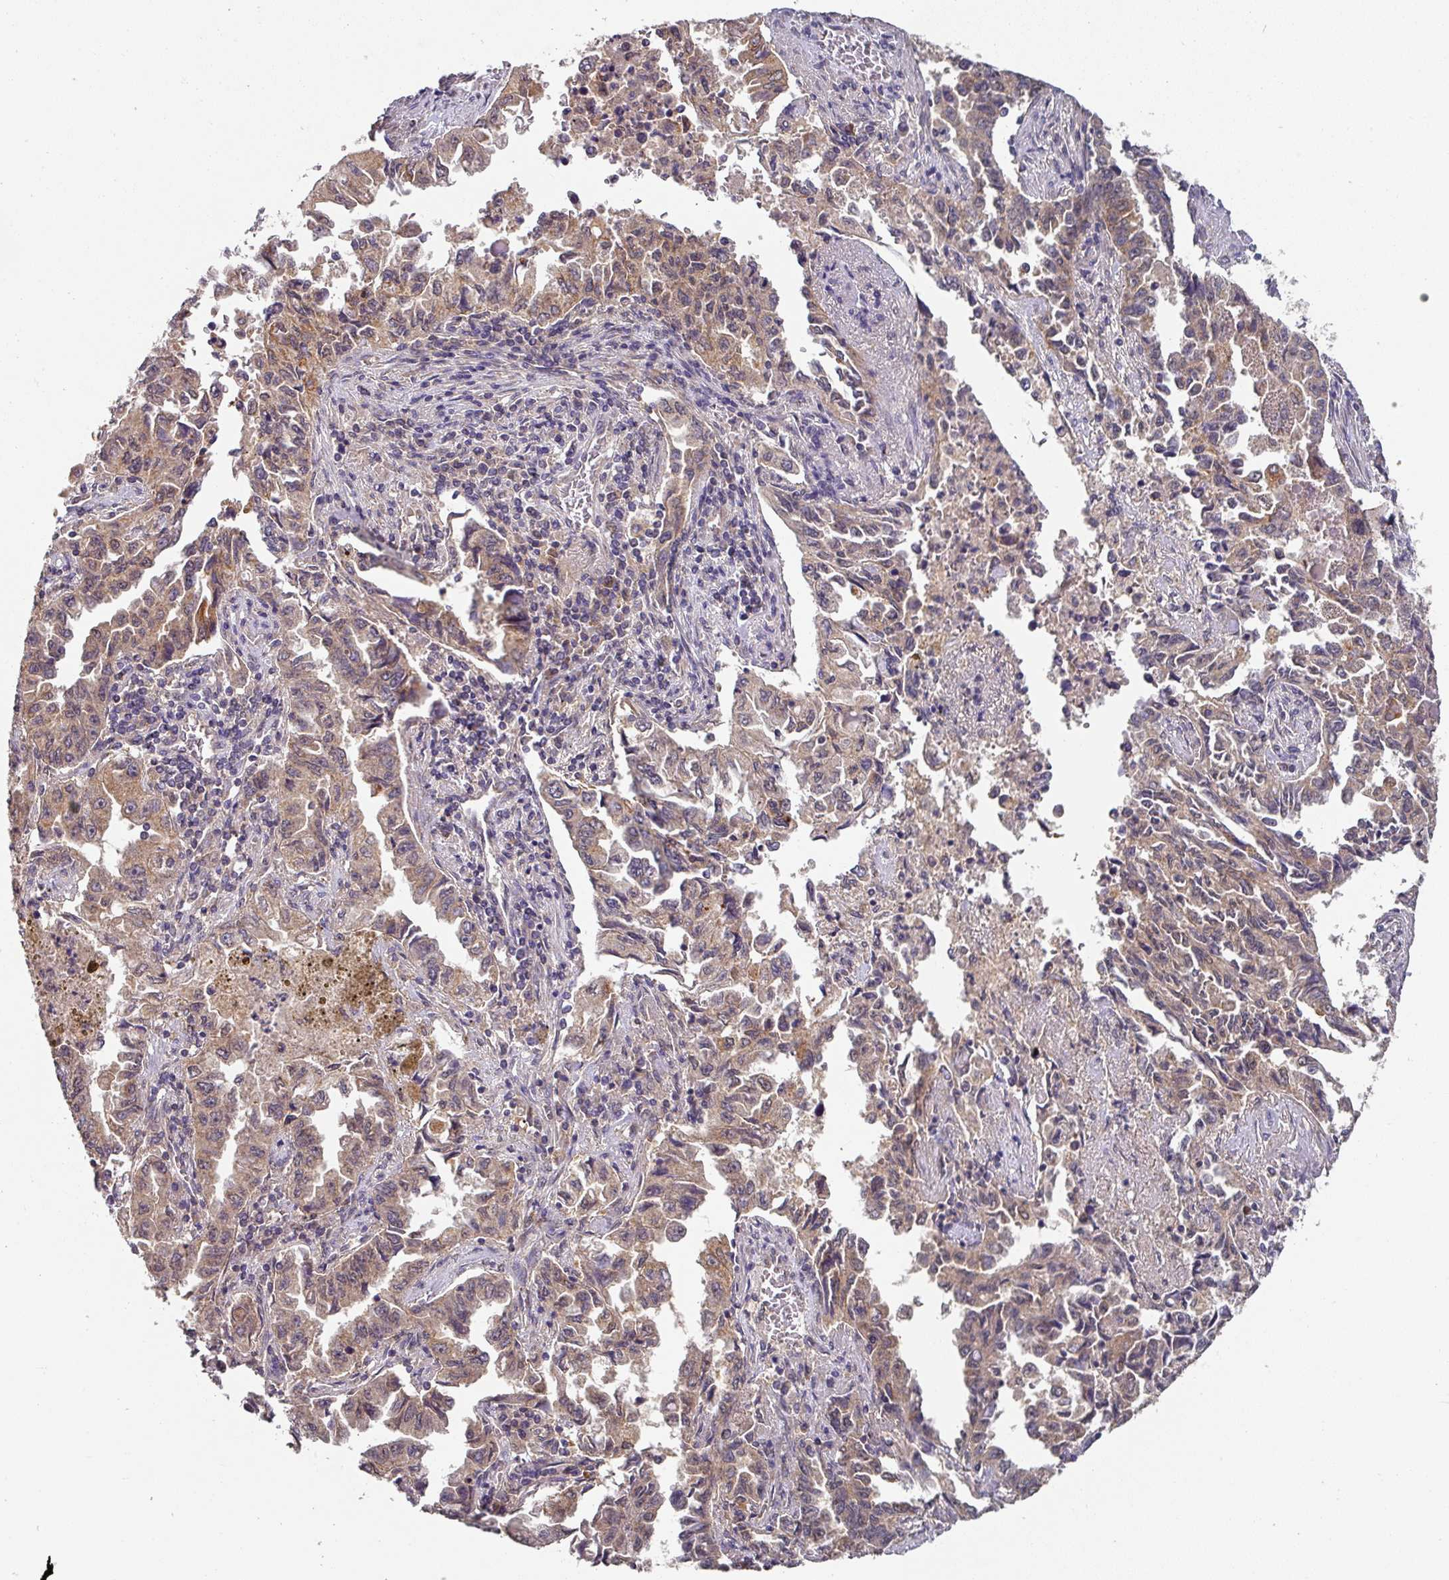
{"staining": {"intensity": "moderate", "quantity": ">75%", "location": "cytoplasmic/membranous,nuclear"}, "tissue": "lung cancer", "cell_type": "Tumor cells", "image_type": "cancer", "snomed": [{"axis": "morphology", "description": "Adenocarcinoma, NOS"}, {"axis": "topography", "description": "Lung"}], "caption": "The immunohistochemical stain shows moderate cytoplasmic/membranous and nuclear expression in tumor cells of adenocarcinoma (lung) tissue.", "gene": "EXTL3", "patient": {"sex": "female", "age": 51}}